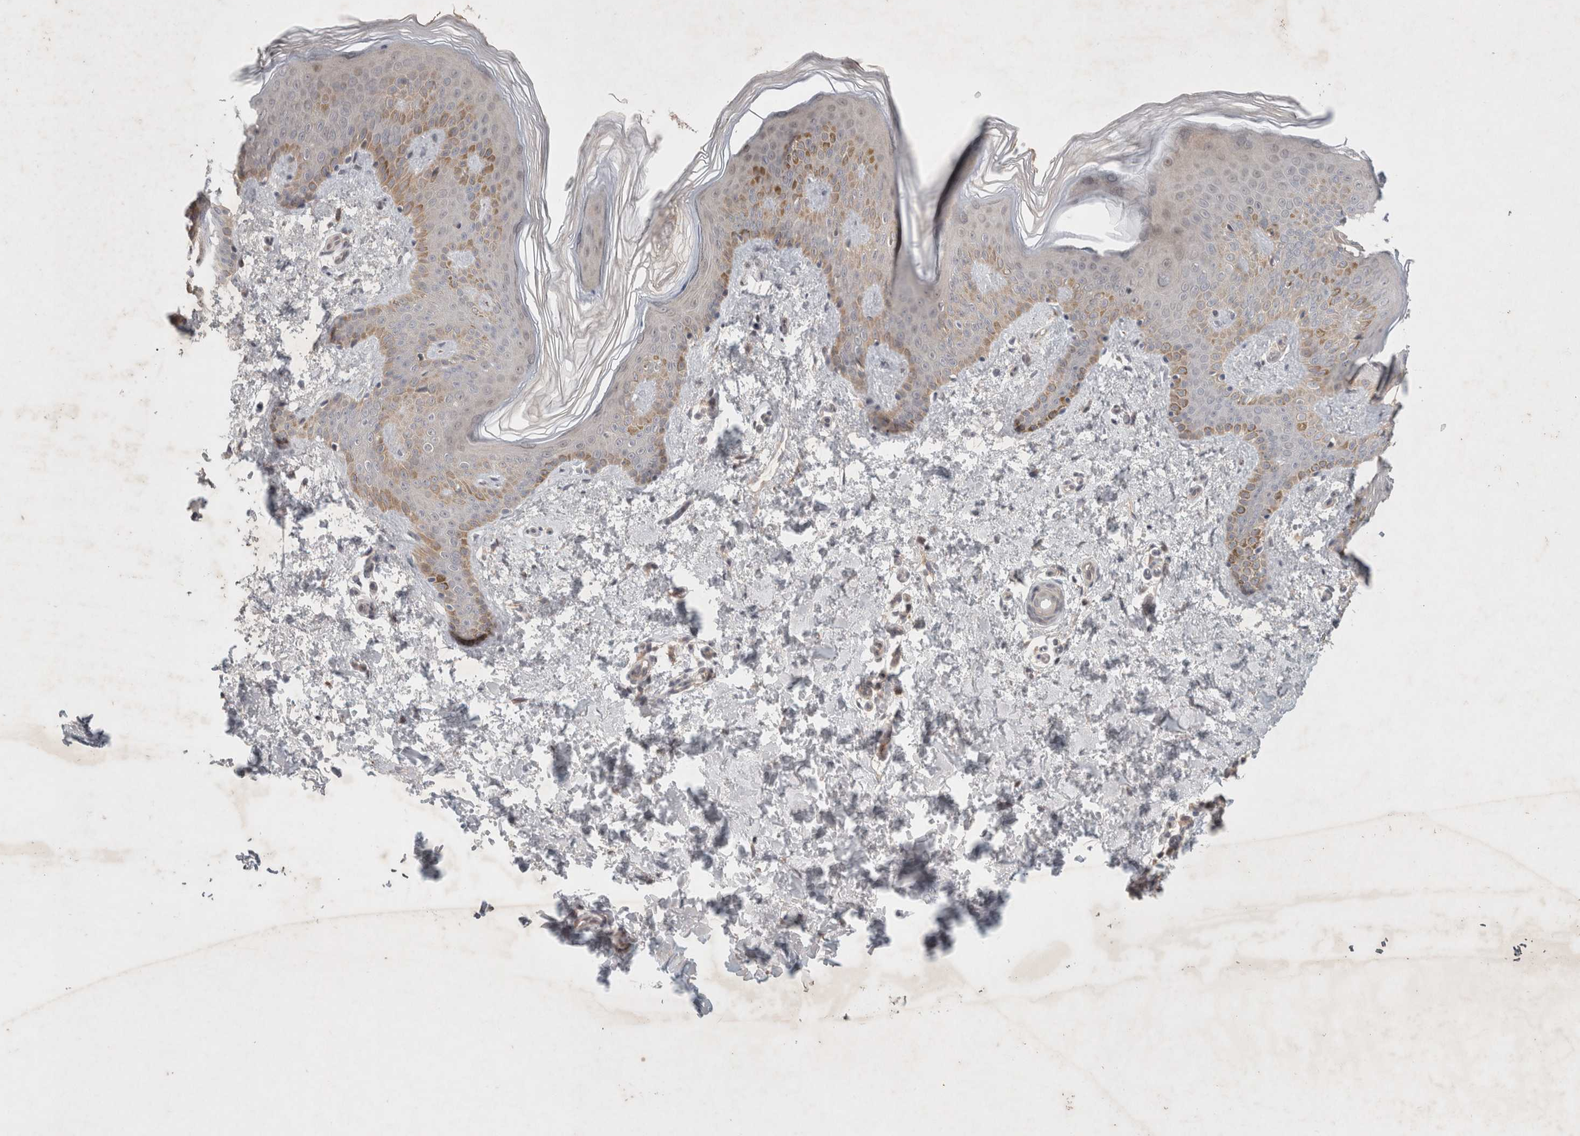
{"staining": {"intensity": "weak", "quantity": ">75%", "location": "cytoplasmic/membranous"}, "tissue": "skin", "cell_type": "Fibroblasts", "image_type": "normal", "snomed": [{"axis": "morphology", "description": "Normal tissue, NOS"}, {"axis": "morphology", "description": "Neoplasm, benign, NOS"}, {"axis": "topography", "description": "Skin"}, {"axis": "topography", "description": "Soft tissue"}], "caption": "Protein expression analysis of normal human skin reveals weak cytoplasmic/membranous positivity in approximately >75% of fibroblasts.", "gene": "RASAL2", "patient": {"sex": "male", "age": 26}}